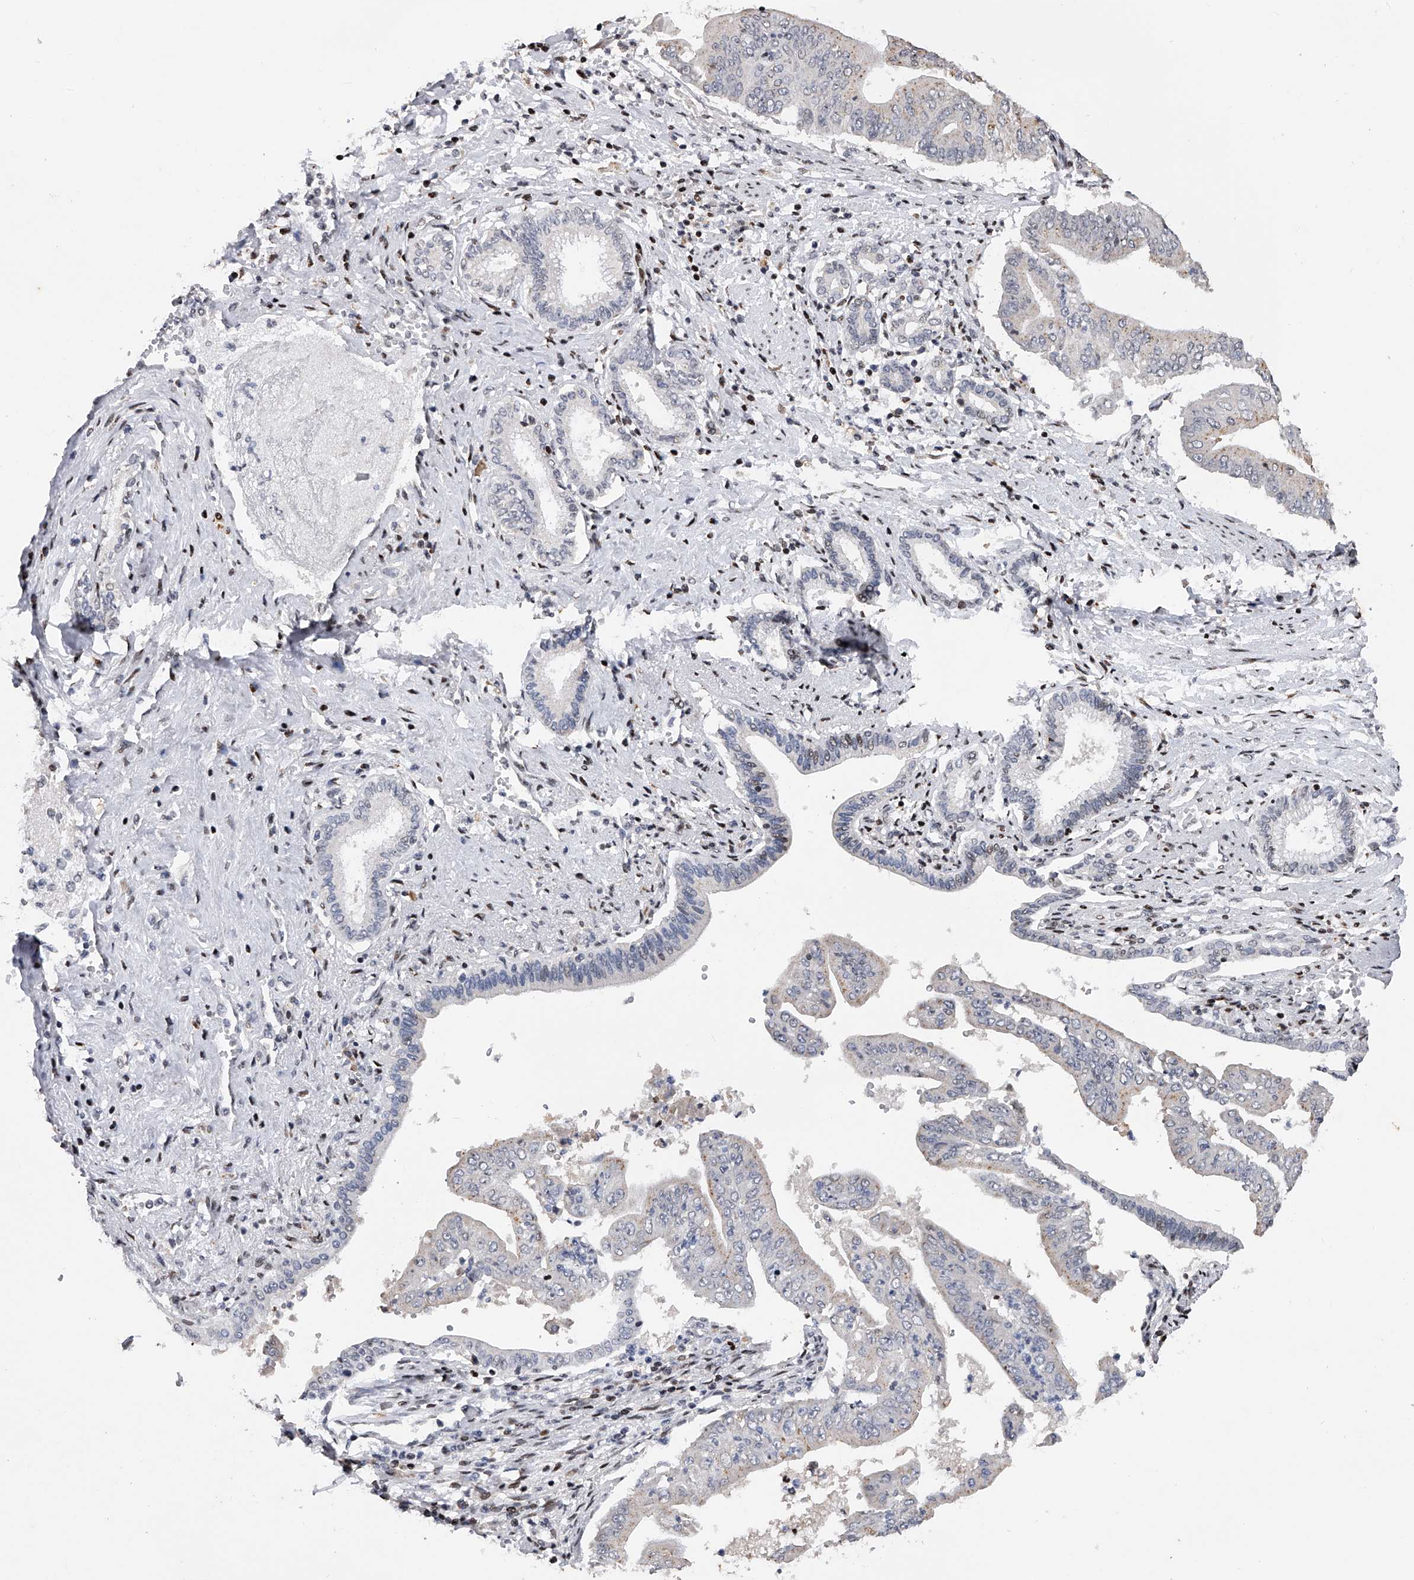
{"staining": {"intensity": "negative", "quantity": "none", "location": "none"}, "tissue": "pancreatic cancer", "cell_type": "Tumor cells", "image_type": "cancer", "snomed": [{"axis": "morphology", "description": "Adenocarcinoma, NOS"}, {"axis": "topography", "description": "Pancreas"}], "caption": "An immunohistochemistry image of pancreatic cancer is shown. There is no staining in tumor cells of pancreatic cancer.", "gene": "RWDD2A", "patient": {"sex": "female", "age": 77}}